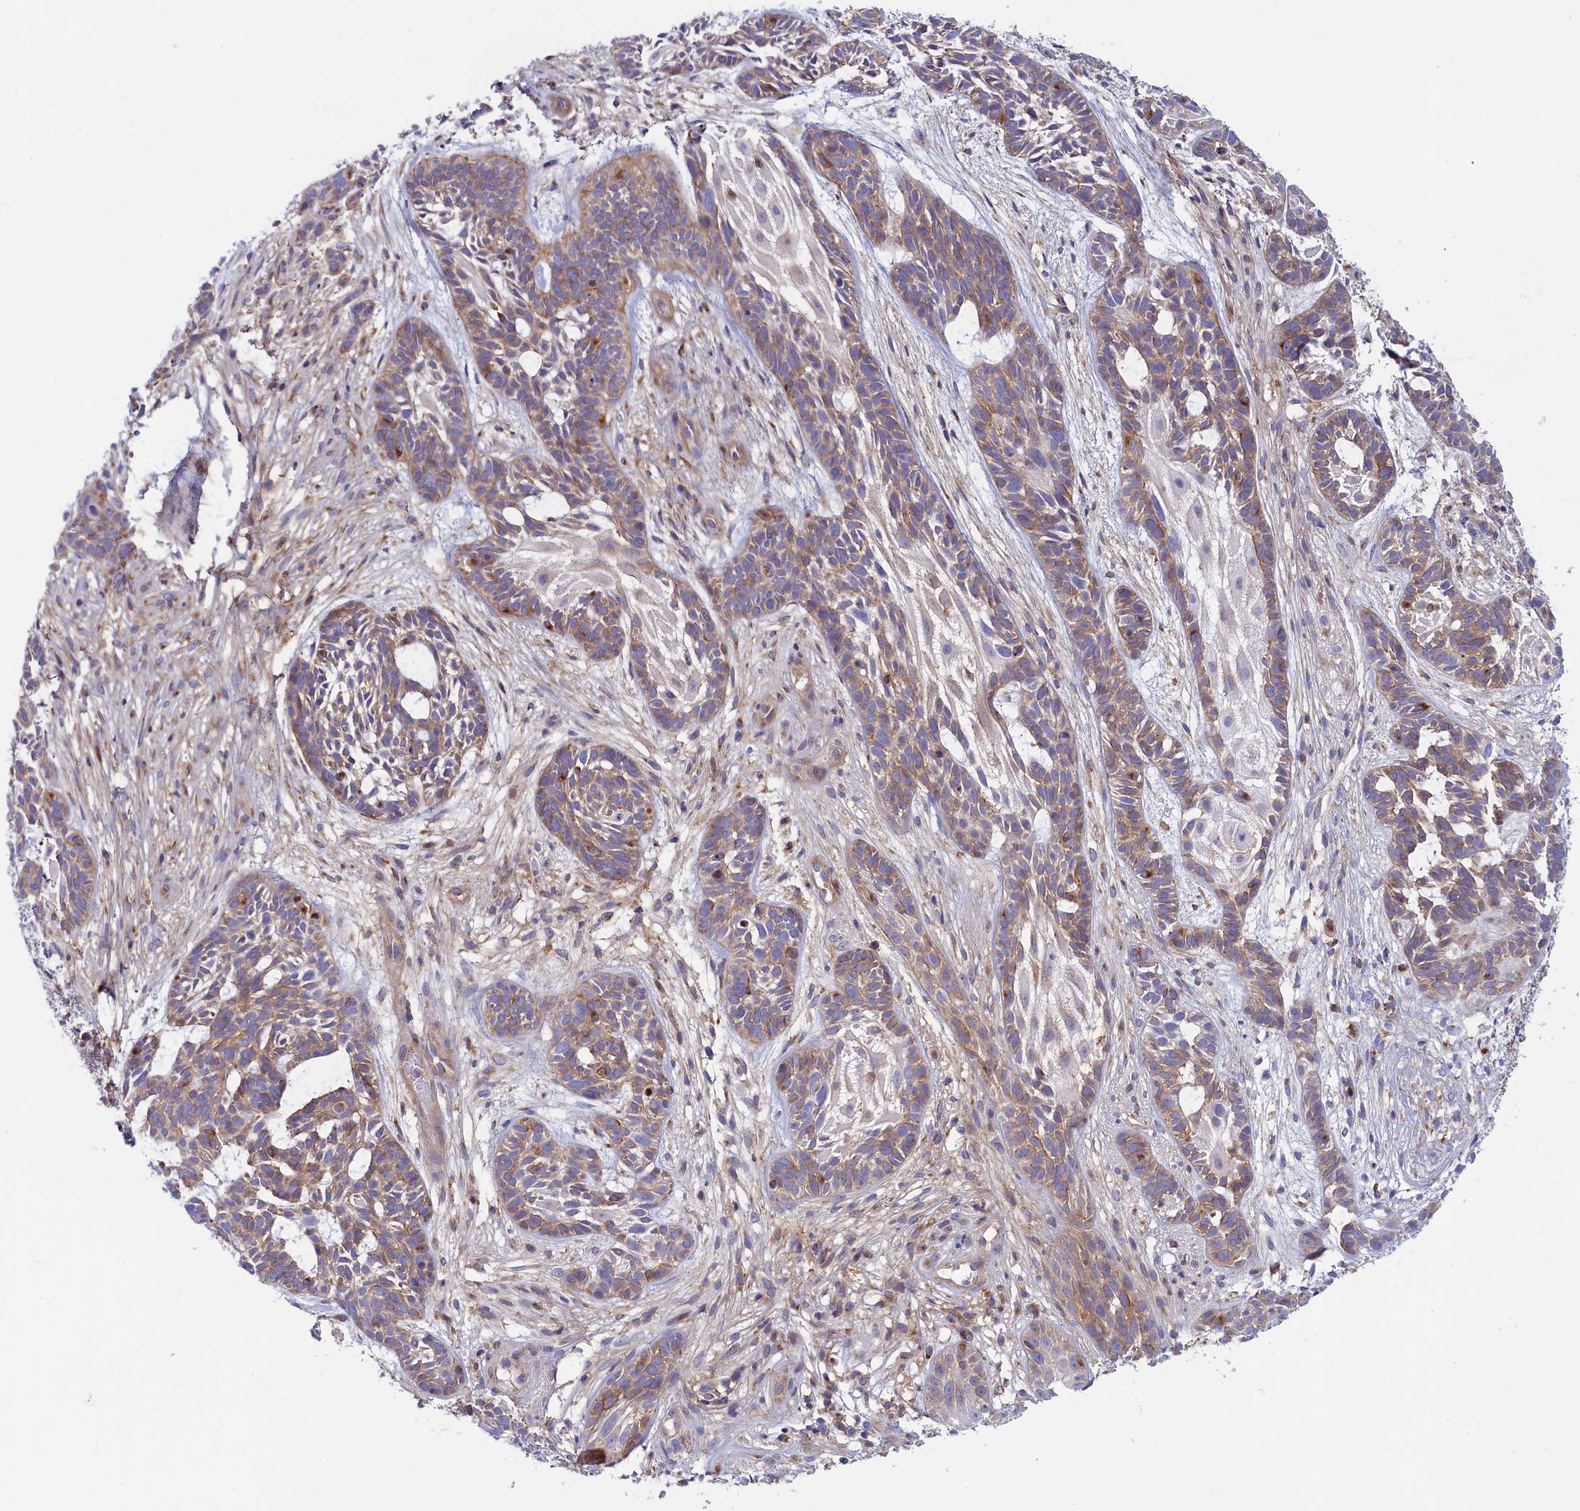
{"staining": {"intensity": "weak", "quantity": ">75%", "location": "cytoplasmic/membranous"}, "tissue": "skin cancer", "cell_type": "Tumor cells", "image_type": "cancer", "snomed": [{"axis": "morphology", "description": "Basal cell carcinoma"}, {"axis": "topography", "description": "Skin"}], "caption": "An immunohistochemistry (IHC) image of tumor tissue is shown. Protein staining in brown highlights weak cytoplasmic/membranous positivity in skin basal cell carcinoma within tumor cells.", "gene": "SCAMP4", "patient": {"sex": "male", "age": 89}}